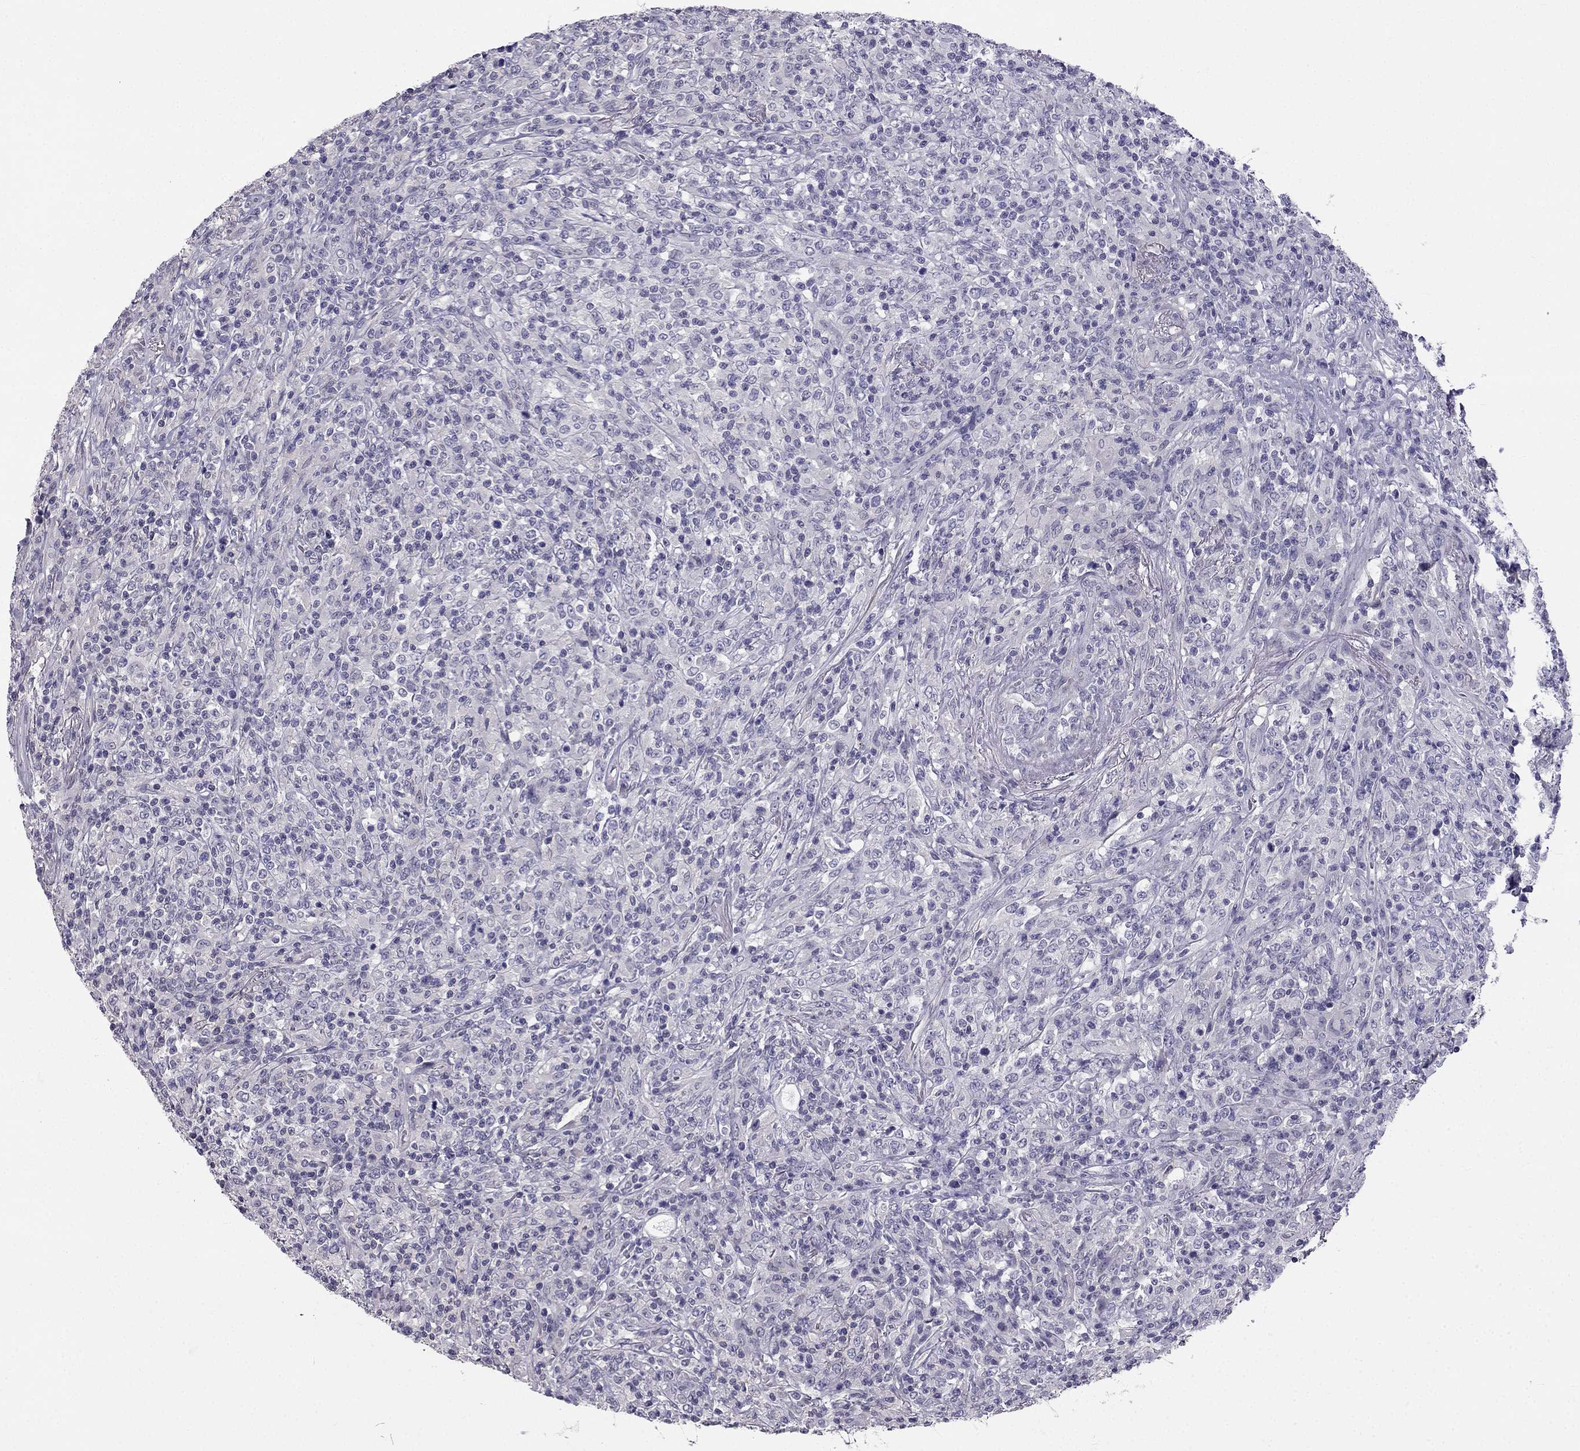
{"staining": {"intensity": "negative", "quantity": "none", "location": "none"}, "tissue": "lymphoma", "cell_type": "Tumor cells", "image_type": "cancer", "snomed": [{"axis": "morphology", "description": "Malignant lymphoma, non-Hodgkin's type, High grade"}, {"axis": "topography", "description": "Lung"}], "caption": "Micrograph shows no significant protein positivity in tumor cells of high-grade malignant lymphoma, non-Hodgkin's type.", "gene": "HSFX1", "patient": {"sex": "male", "age": 79}}